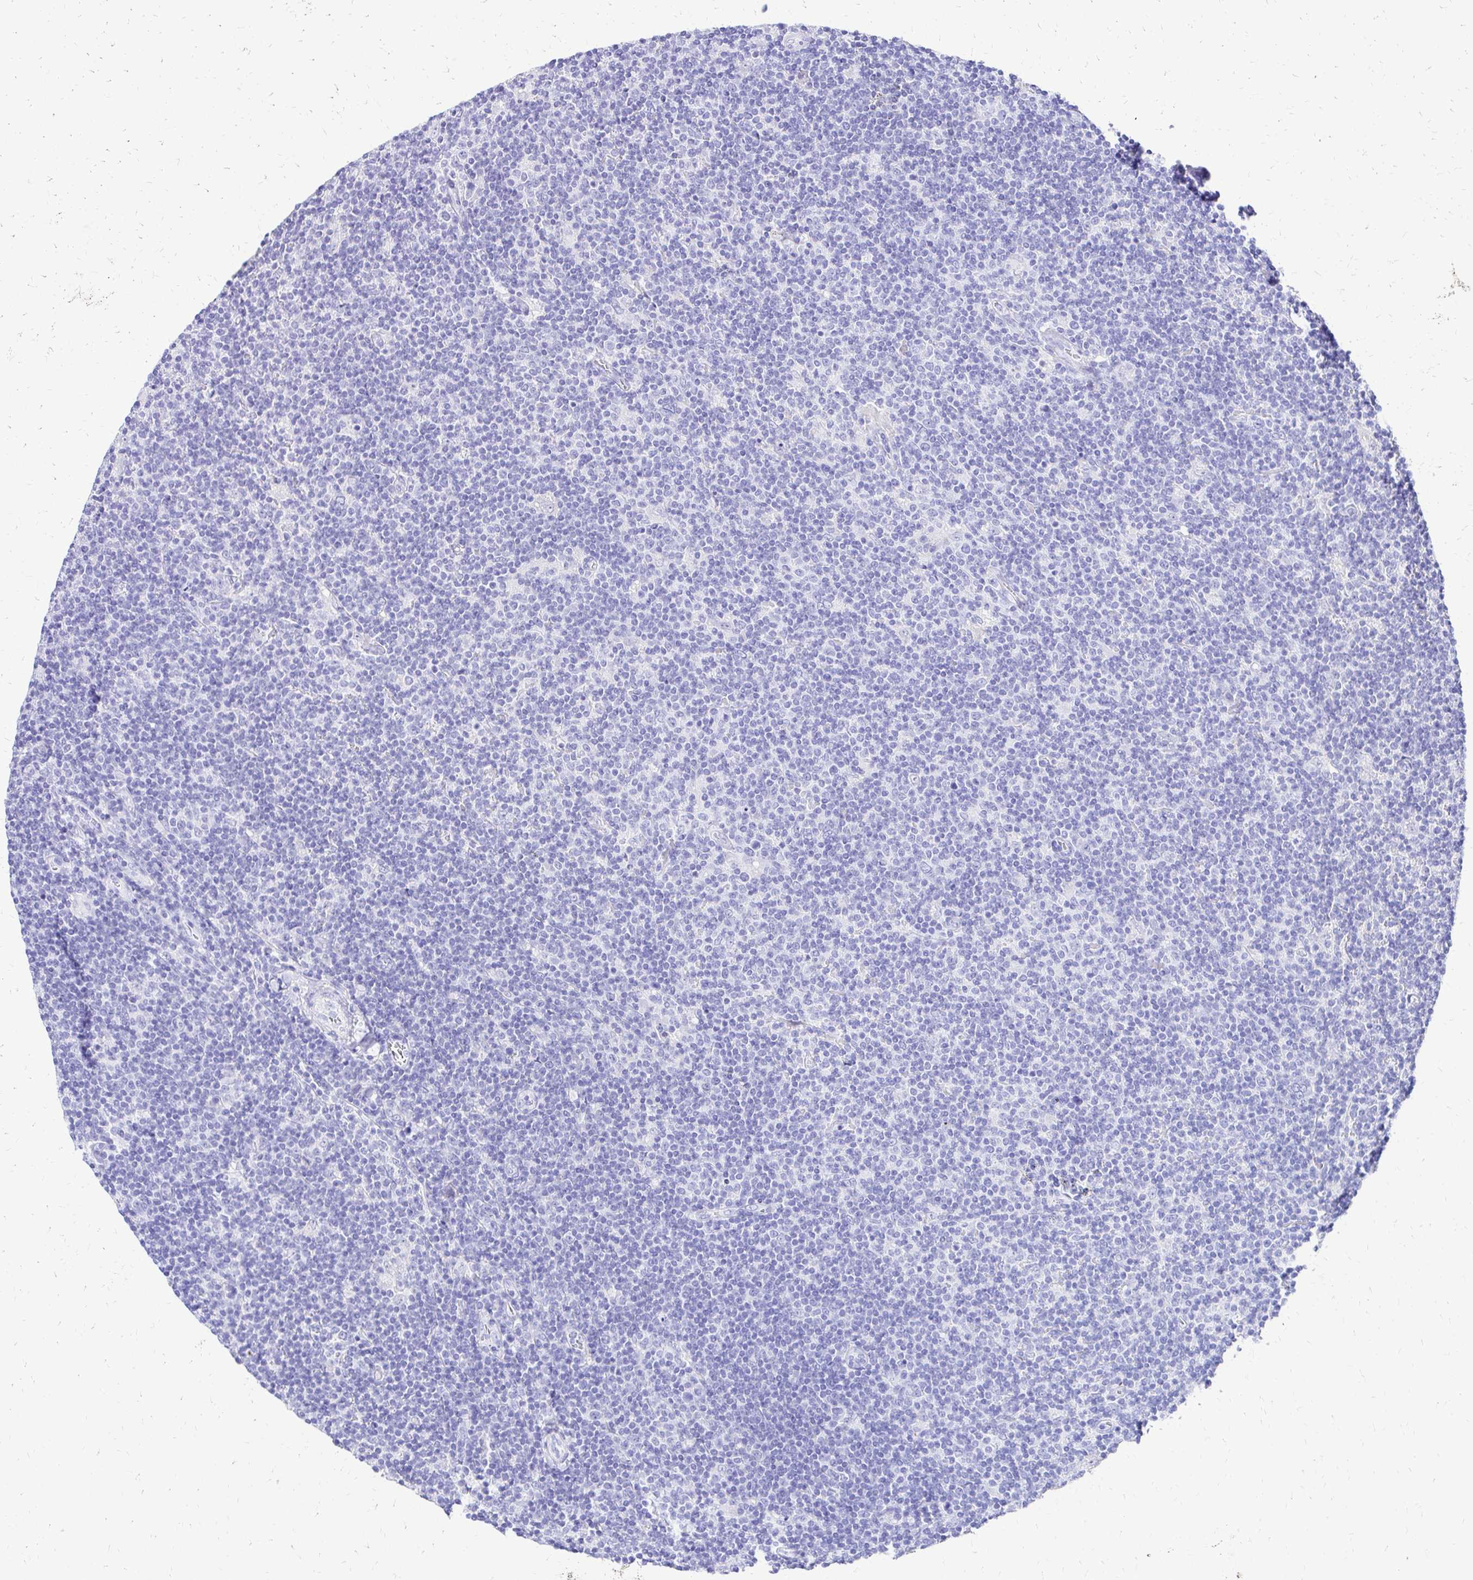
{"staining": {"intensity": "negative", "quantity": "none", "location": "none"}, "tissue": "lymphoma", "cell_type": "Tumor cells", "image_type": "cancer", "snomed": [{"axis": "morphology", "description": "Hodgkin's disease, NOS"}, {"axis": "topography", "description": "Lymph node"}], "caption": "IHC image of human Hodgkin's disease stained for a protein (brown), which displays no staining in tumor cells.", "gene": "S100G", "patient": {"sex": "male", "age": 40}}